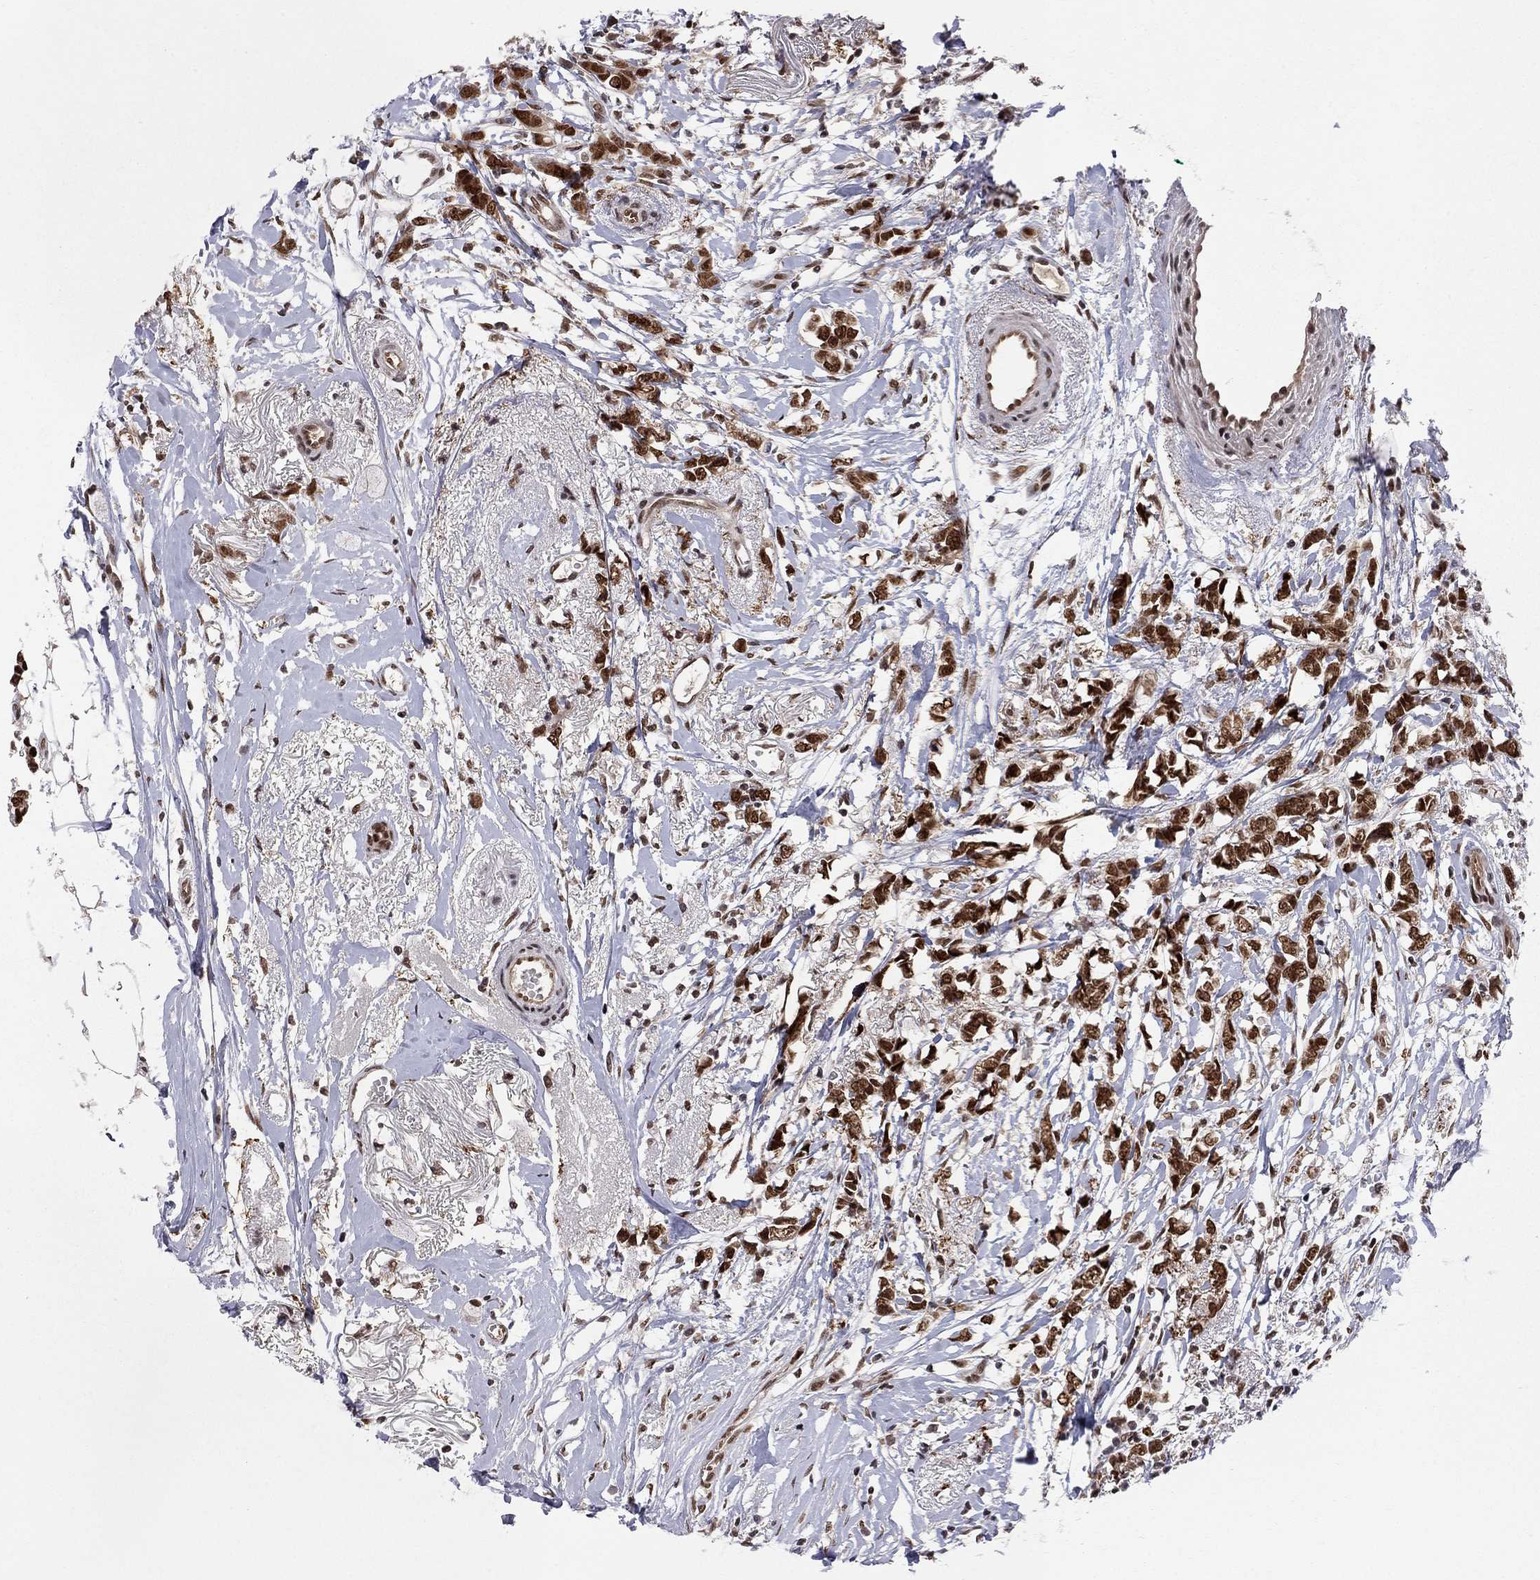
{"staining": {"intensity": "strong", "quantity": ">75%", "location": "nuclear"}, "tissue": "breast cancer", "cell_type": "Tumor cells", "image_type": "cancer", "snomed": [{"axis": "morphology", "description": "Duct carcinoma"}, {"axis": "topography", "description": "Breast"}], "caption": "A high amount of strong nuclear positivity is seen in about >75% of tumor cells in breast cancer tissue.", "gene": "SAP30L", "patient": {"sex": "female", "age": 40}}